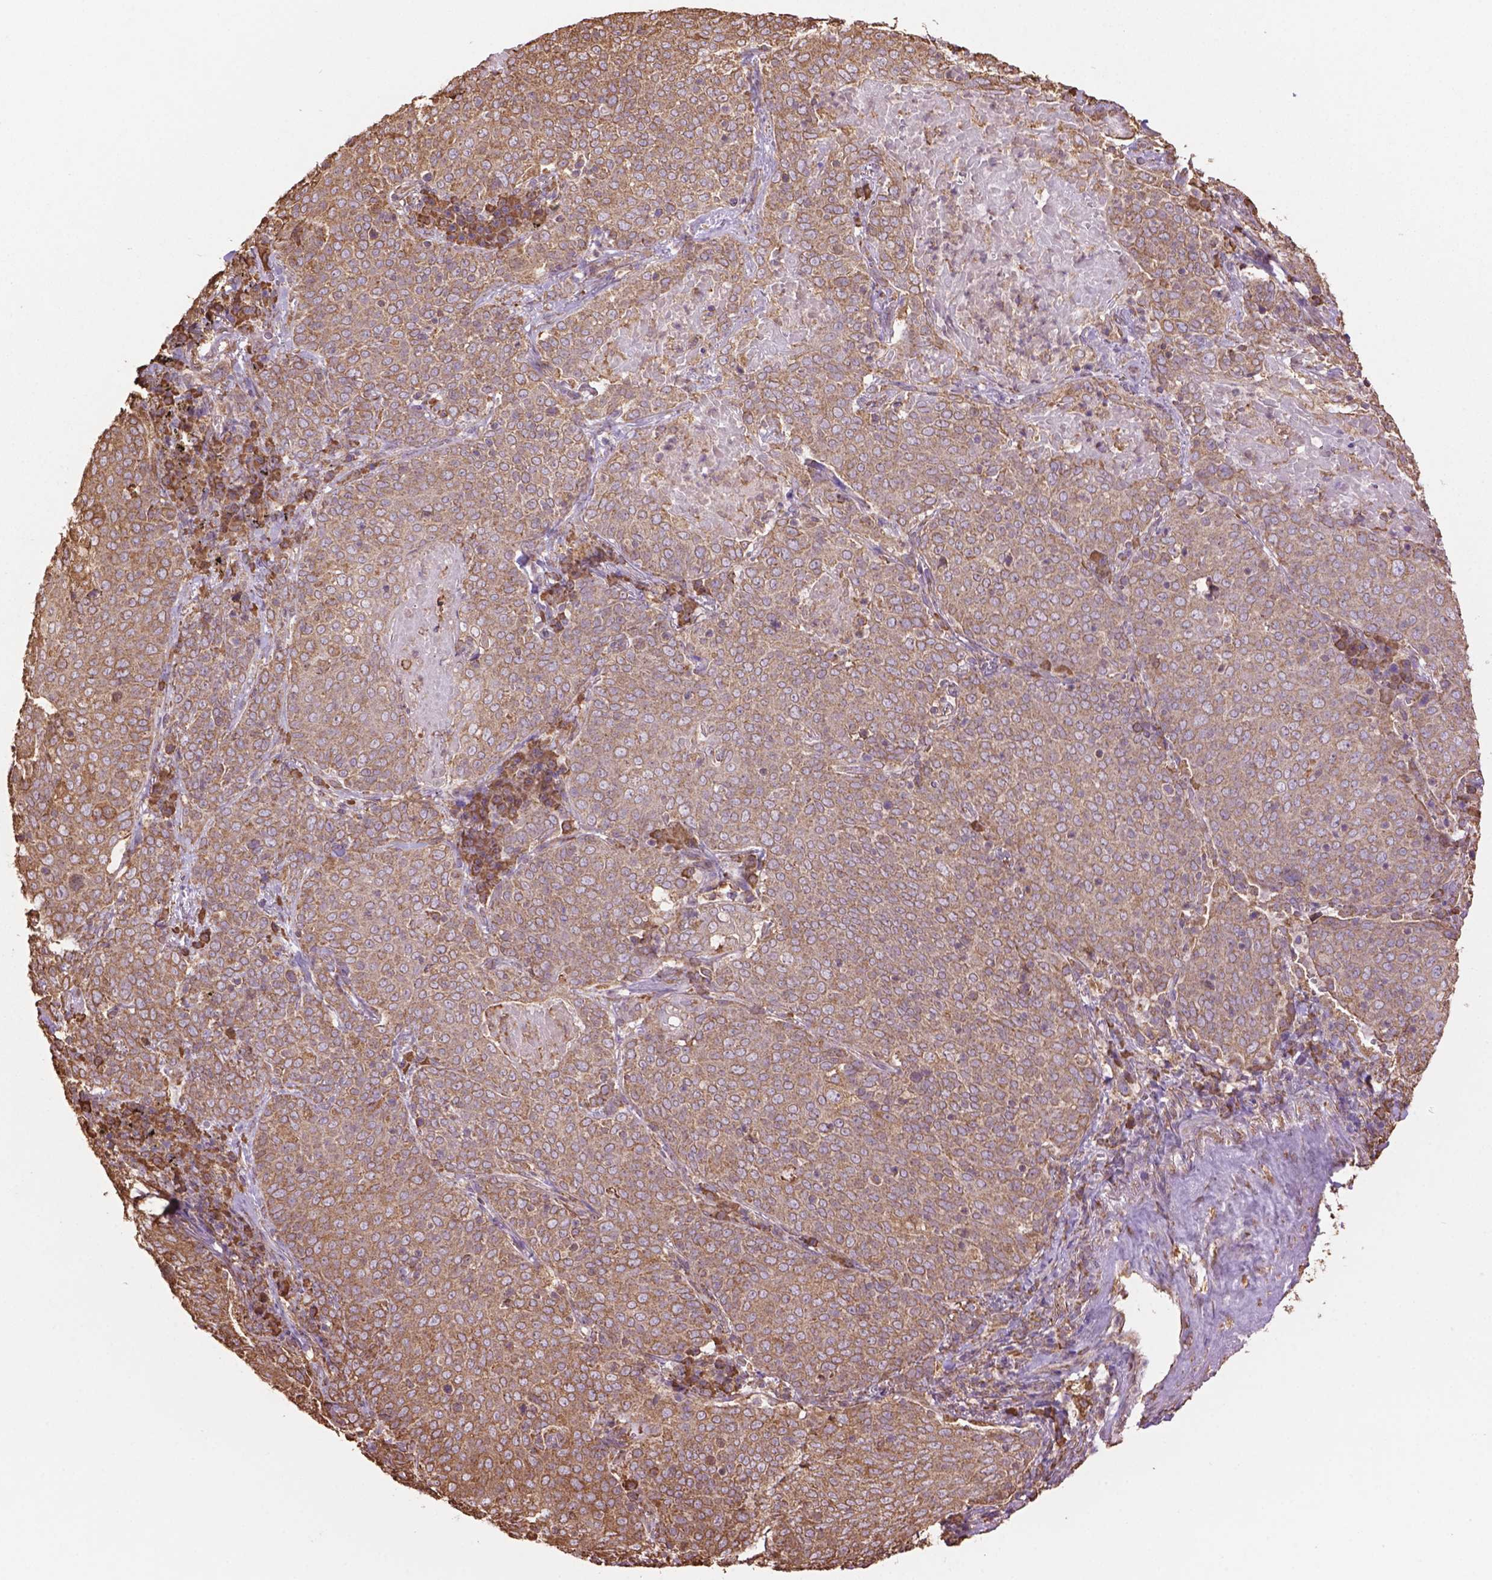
{"staining": {"intensity": "moderate", "quantity": ">75%", "location": "cytoplasmic/membranous"}, "tissue": "lung cancer", "cell_type": "Tumor cells", "image_type": "cancer", "snomed": [{"axis": "morphology", "description": "Squamous cell carcinoma, NOS"}, {"axis": "topography", "description": "Lung"}], "caption": "The micrograph exhibits staining of lung squamous cell carcinoma, revealing moderate cytoplasmic/membranous protein staining (brown color) within tumor cells.", "gene": "PPP2R5E", "patient": {"sex": "male", "age": 82}}